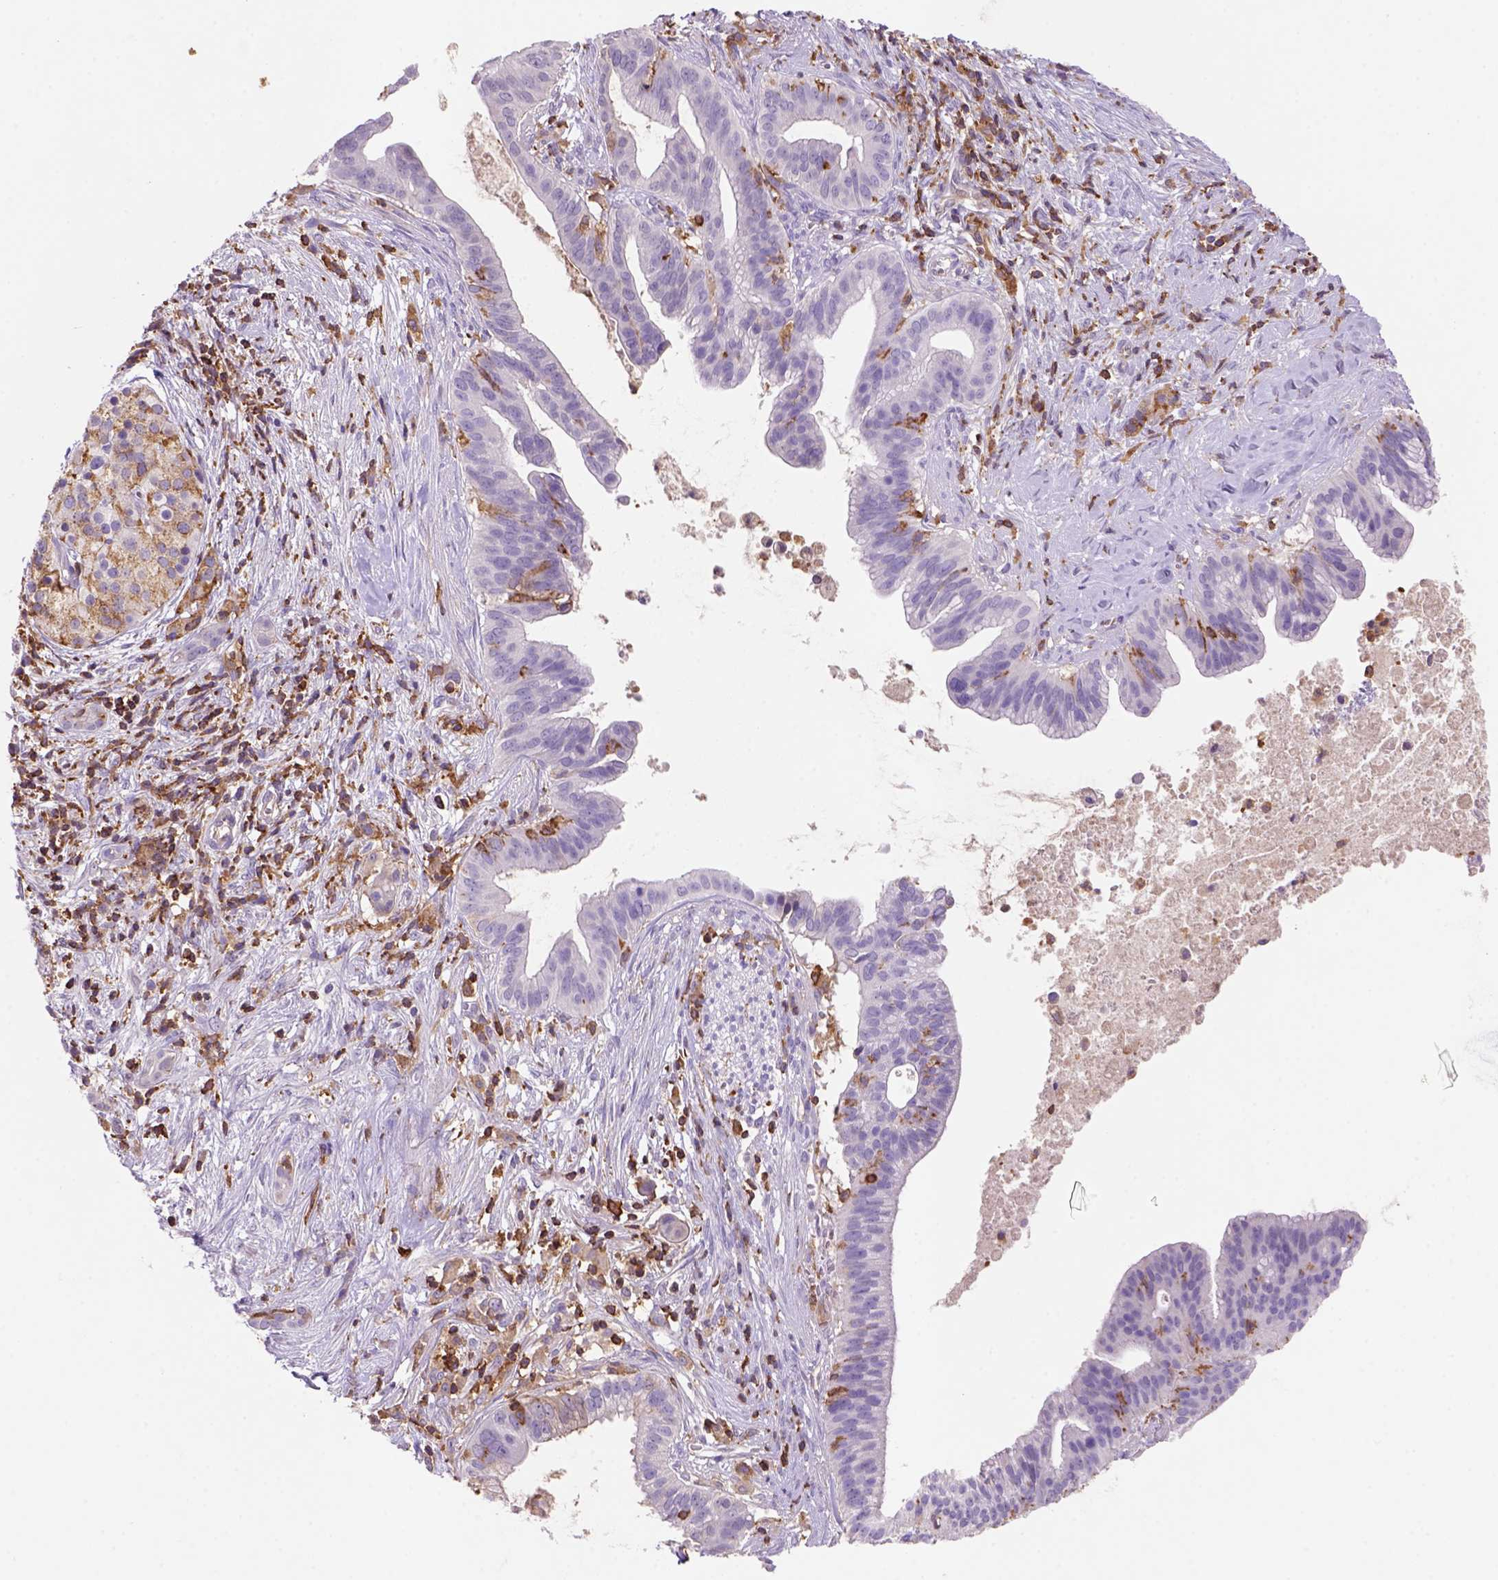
{"staining": {"intensity": "negative", "quantity": "none", "location": "none"}, "tissue": "pancreatic cancer", "cell_type": "Tumor cells", "image_type": "cancer", "snomed": [{"axis": "morphology", "description": "Adenocarcinoma, NOS"}, {"axis": "topography", "description": "Pancreas"}], "caption": "High power microscopy photomicrograph of an immunohistochemistry image of pancreatic cancer (adenocarcinoma), revealing no significant positivity in tumor cells. (DAB IHC, high magnification).", "gene": "INPP5D", "patient": {"sex": "male", "age": 61}}